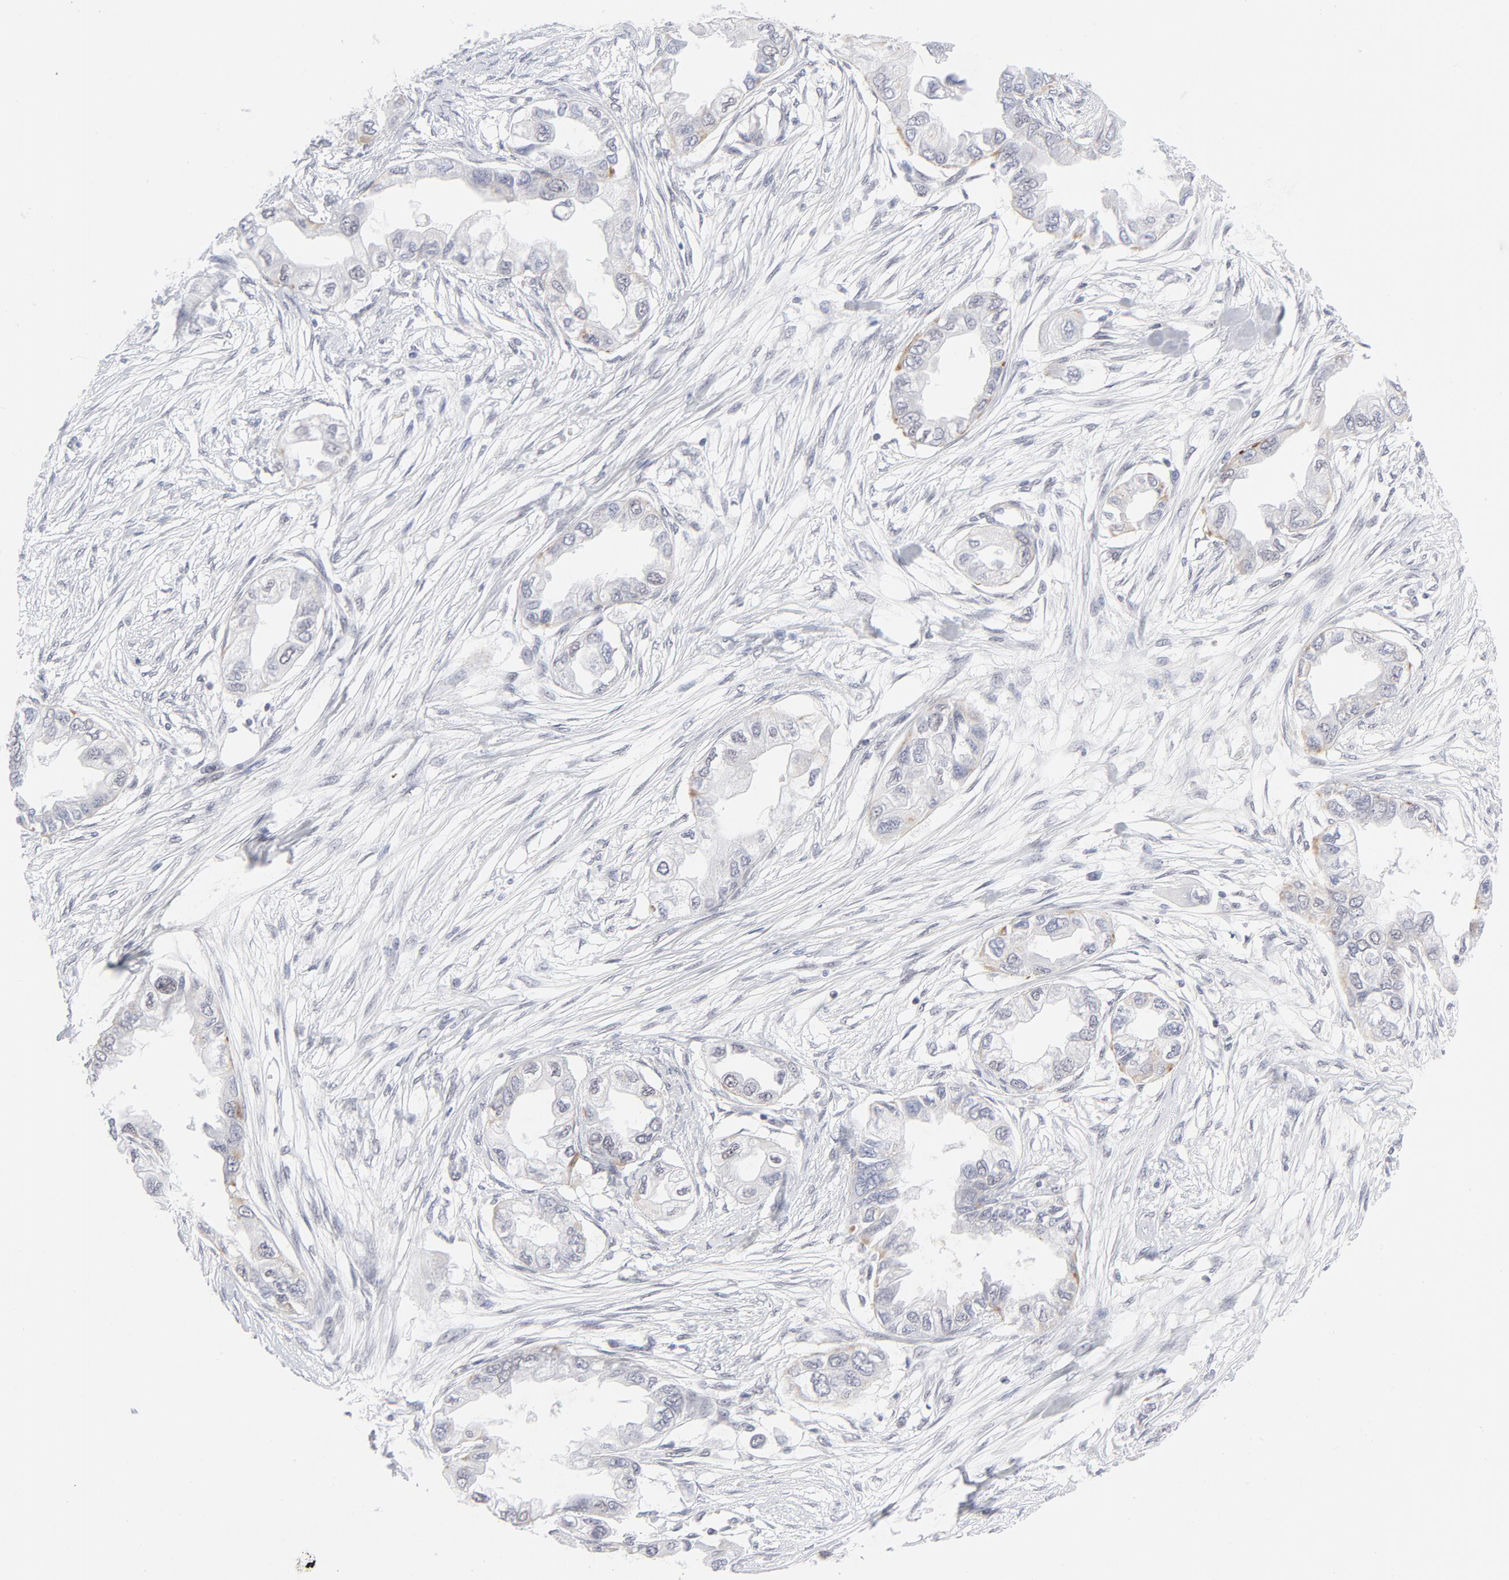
{"staining": {"intensity": "weak", "quantity": "<25%", "location": "cytoplasmic/membranous"}, "tissue": "endometrial cancer", "cell_type": "Tumor cells", "image_type": "cancer", "snomed": [{"axis": "morphology", "description": "Adenocarcinoma, NOS"}, {"axis": "topography", "description": "Endometrium"}], "caption": "High power microscopy photomicrograph of an immunohistochemistry photomicrograph of endometrial cancer (adenocarcinoma), revealing no significant staining in tumor cells.", "gene": "BAP1", "patient": {"sex": "female", "age": 67}}